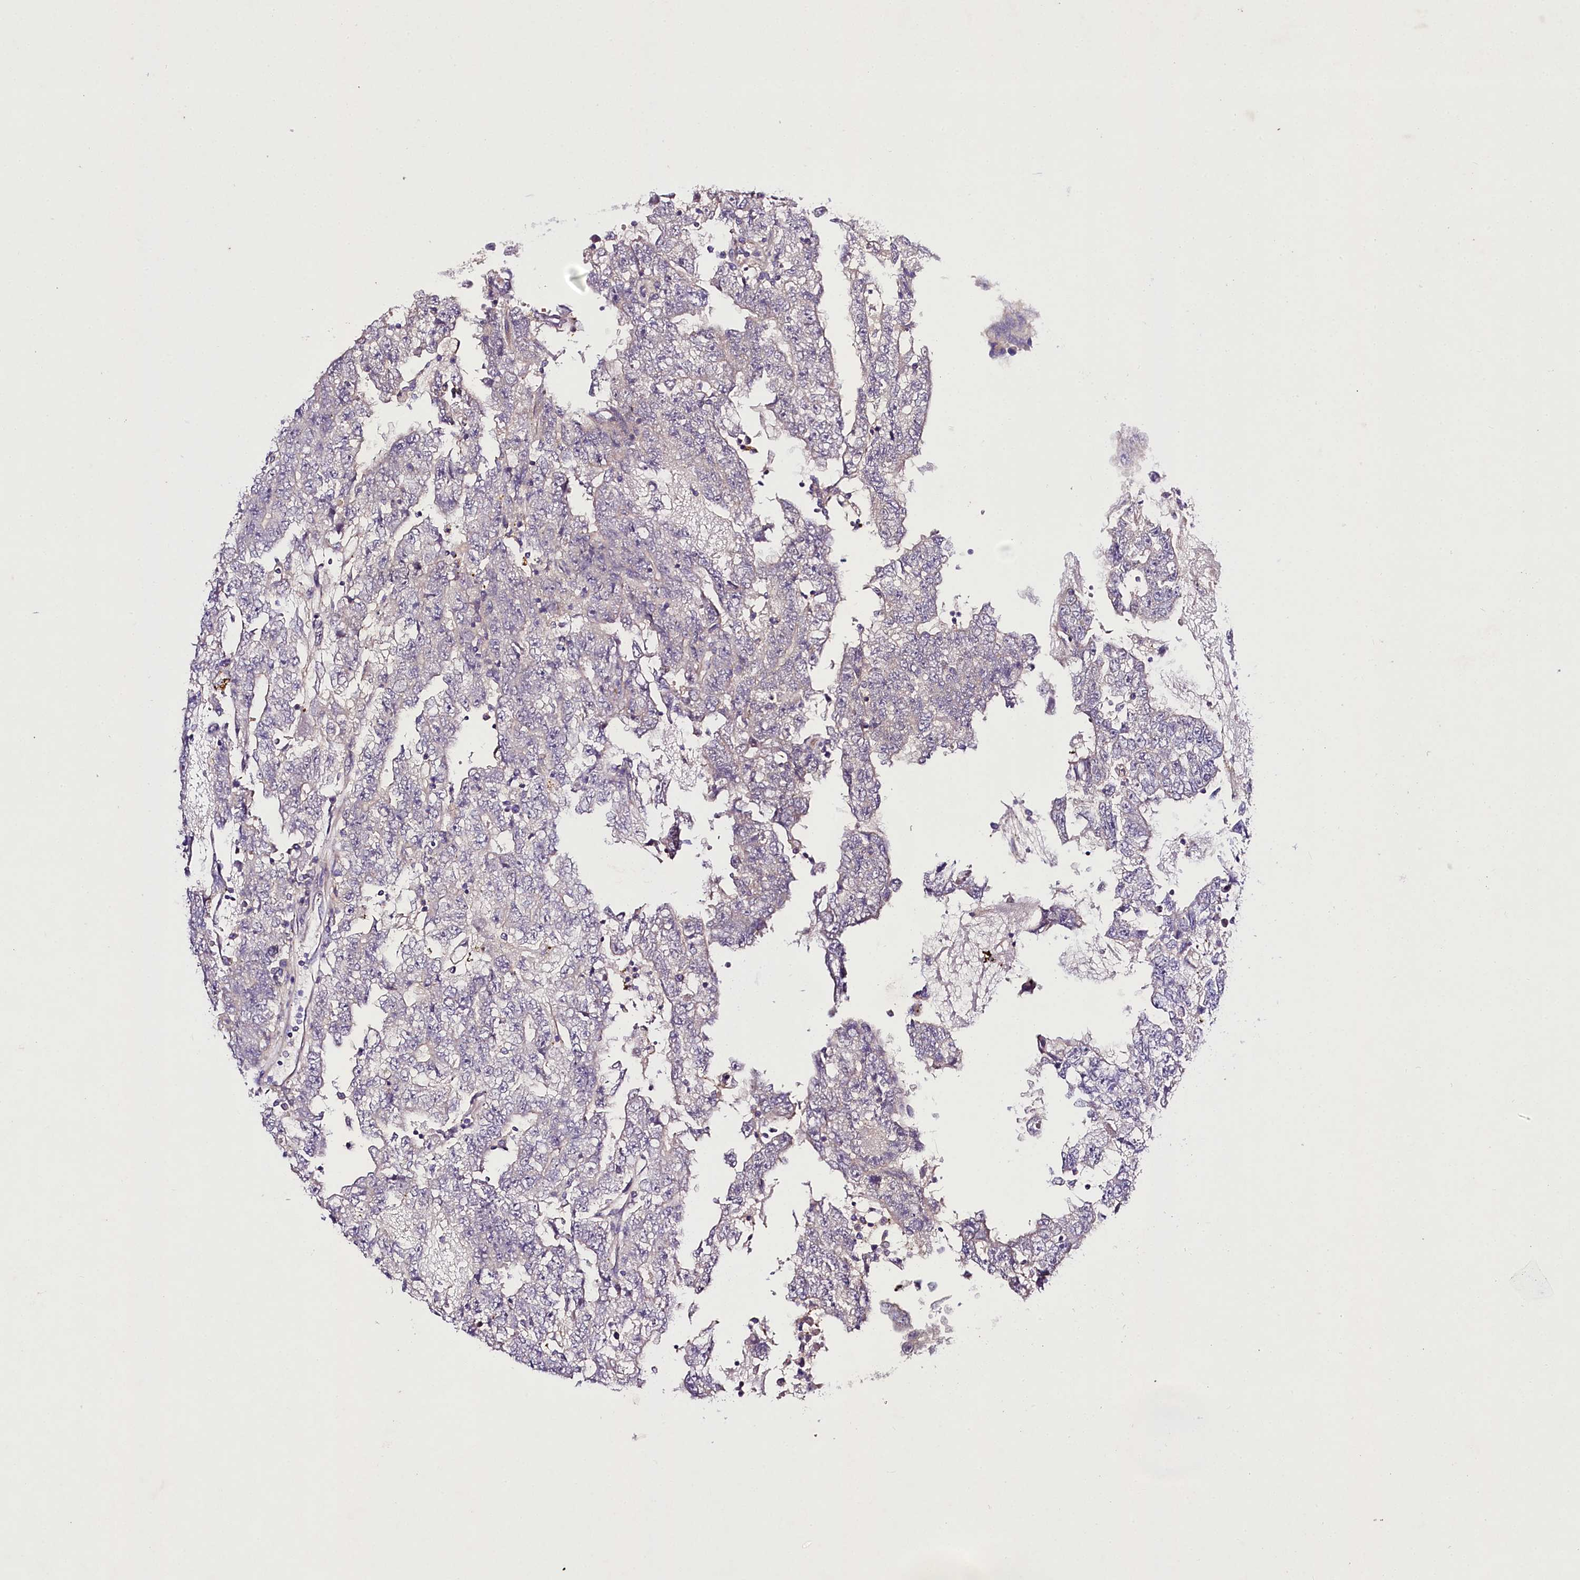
{"staining": {"intensity": "negative", "quantity": "none", "location": "none"}, "tissue": "testis cancer", "cell_type": "Tumor cells", "image_type": "cancer", "snomed": [{"axis": "morphology", "description": "Carcinoma, Embryonal, NOS"}, {"axis": "topography", "description": "Testis"}], "caption": "DAB immunohistochemical staining of human embryonal carcinoma (testis) shows no significant expression in tumor cells.", "gene": "SLC7A1", "patient": {"sex": "male", "age": 25}}